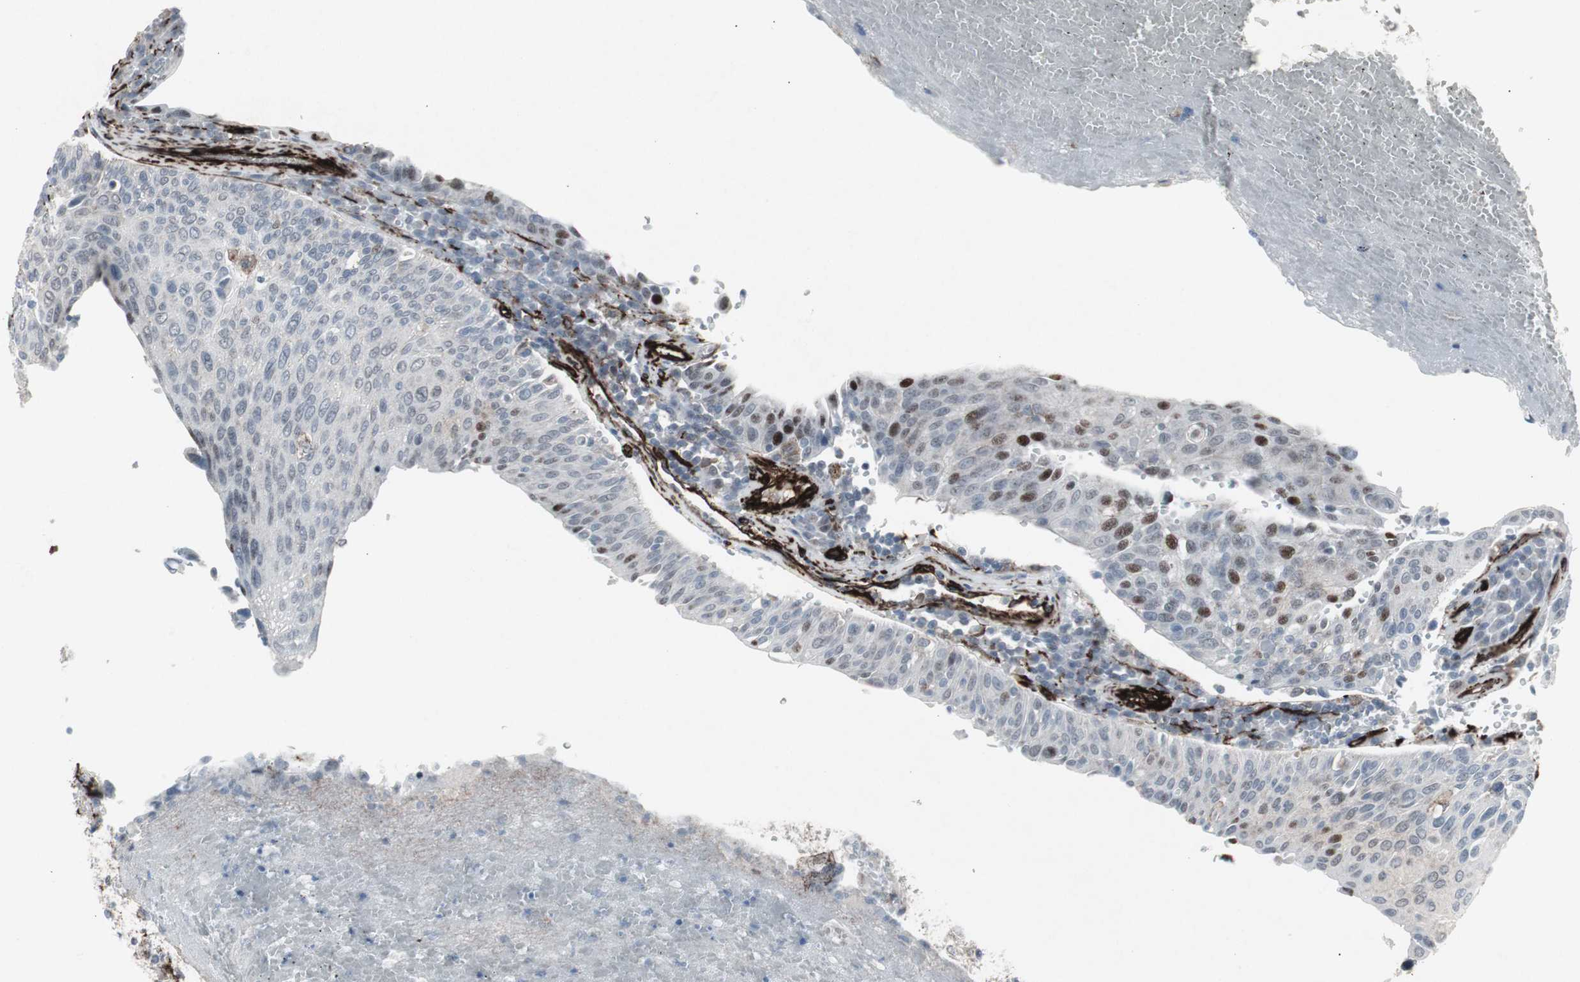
{"staining": {"intensity": "moderate", "quantity": "<25%", "location": "cytoplasmic/membranous,nuclear"}, "tissue": "urothelial cancer", "cell_type": "Tumor cells", "image_type": "cancer", "snomed": [{"axis": "morphology", "description": "Urothelial carcinoma, High grade"}, {"axis": "topography", "description": "Urinary bladder"}], "caption": "Protein expression analysis of urothelial cancer displays moderate cytoplasmic/membranous and nuclear expression in approximately <25% of tumor cells.", "gene": "PDGFA", "patient": {"sex": "male", "age": 66}}